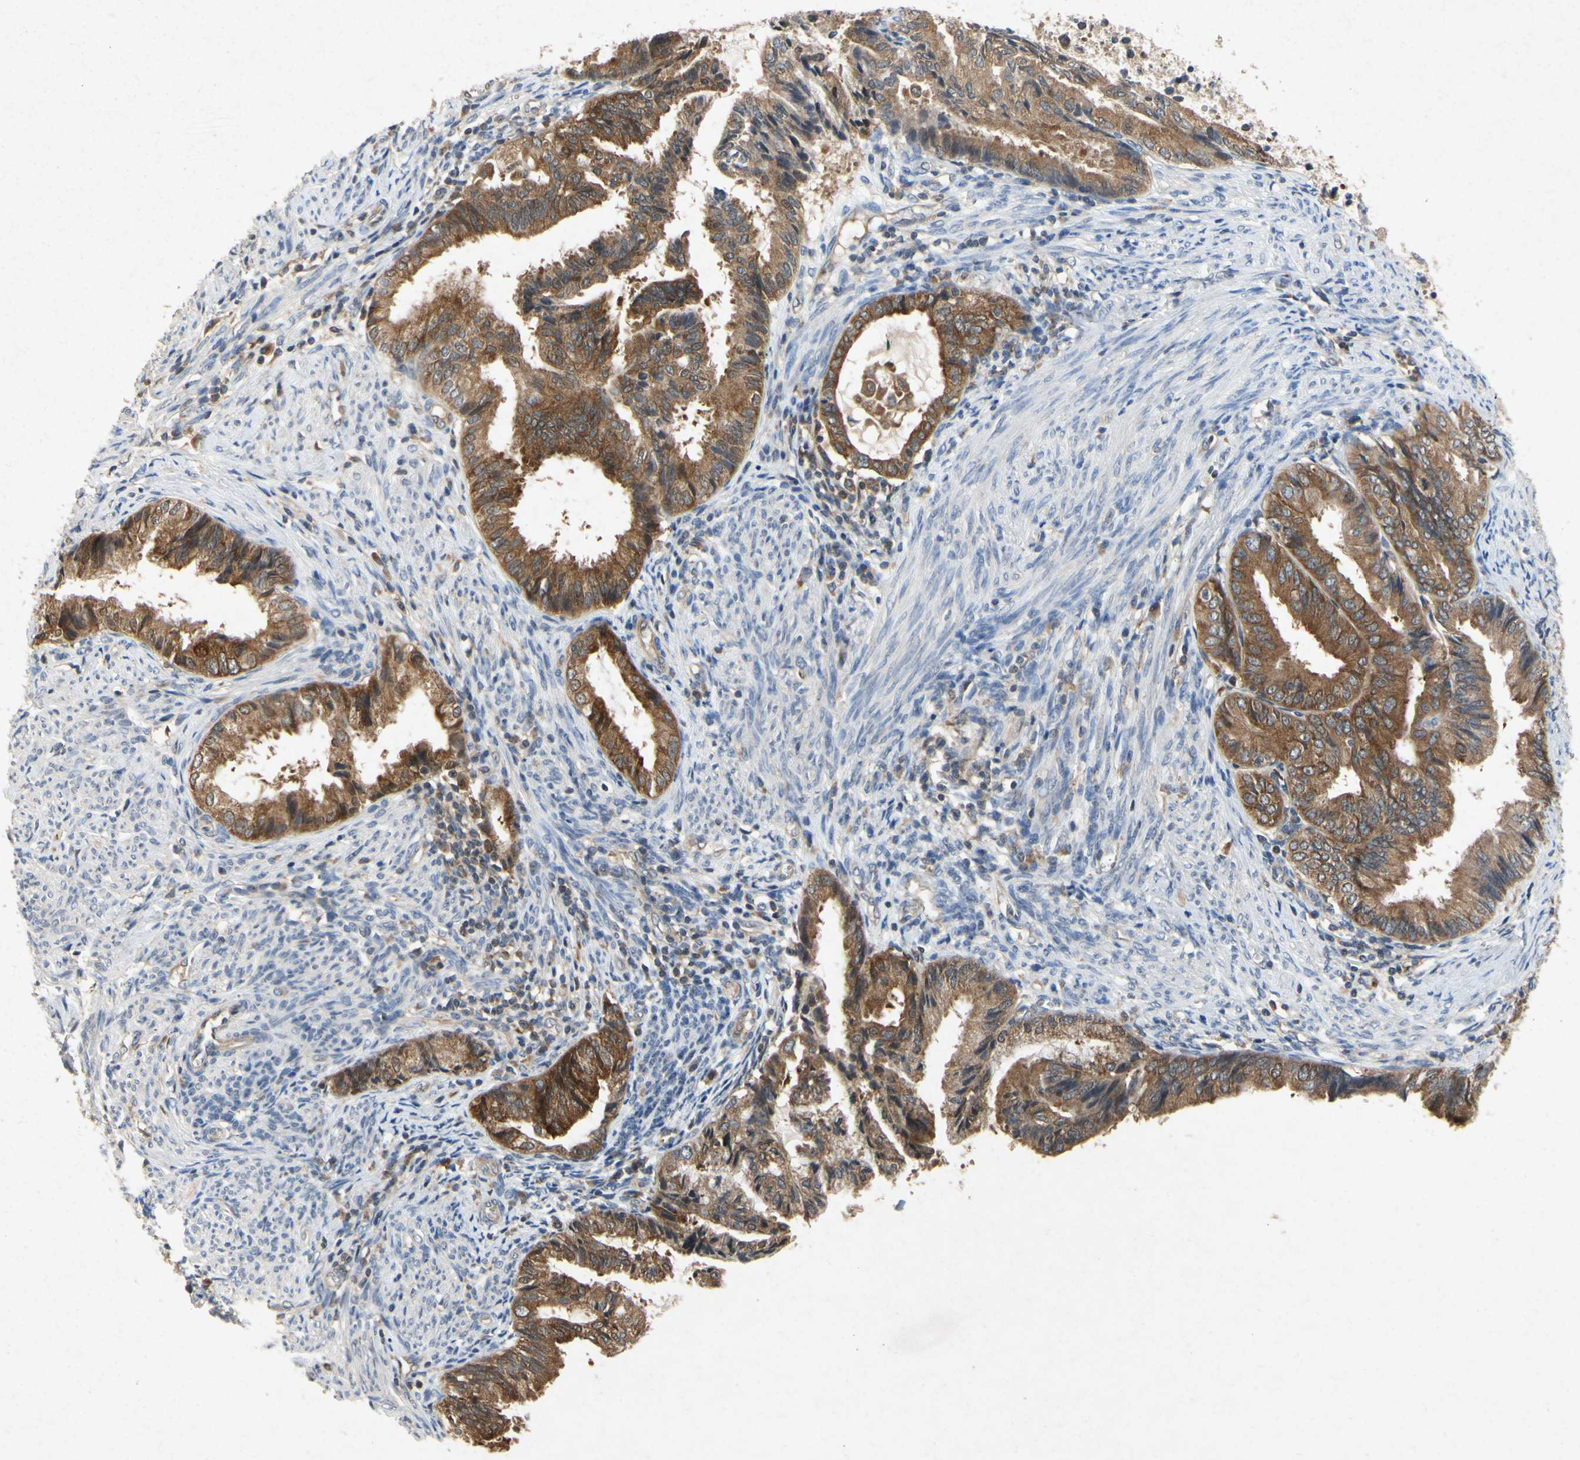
{"staining": {"intensity": "moderate", "quantity": ">75%", "location": "cytoplasmic/membranous"}, "tissue": "endometrial cancer", "cell_type": "Tumor cells", "image_type": "cancer", "snomed": [{"axis": "morphology", "description": "Adenocarcinoma, NOS"}, {"axis": "topography", "description": "Endometrium"}], "caption": "This image exhibits immunohistochemistry staining of human endometrial cancer, with medium moderate cytoplasmic/membranous positivity in about >75% of tumor cells.", "gene": "RPS6KA1", "patient": {"sex": "female", "age": 86}}